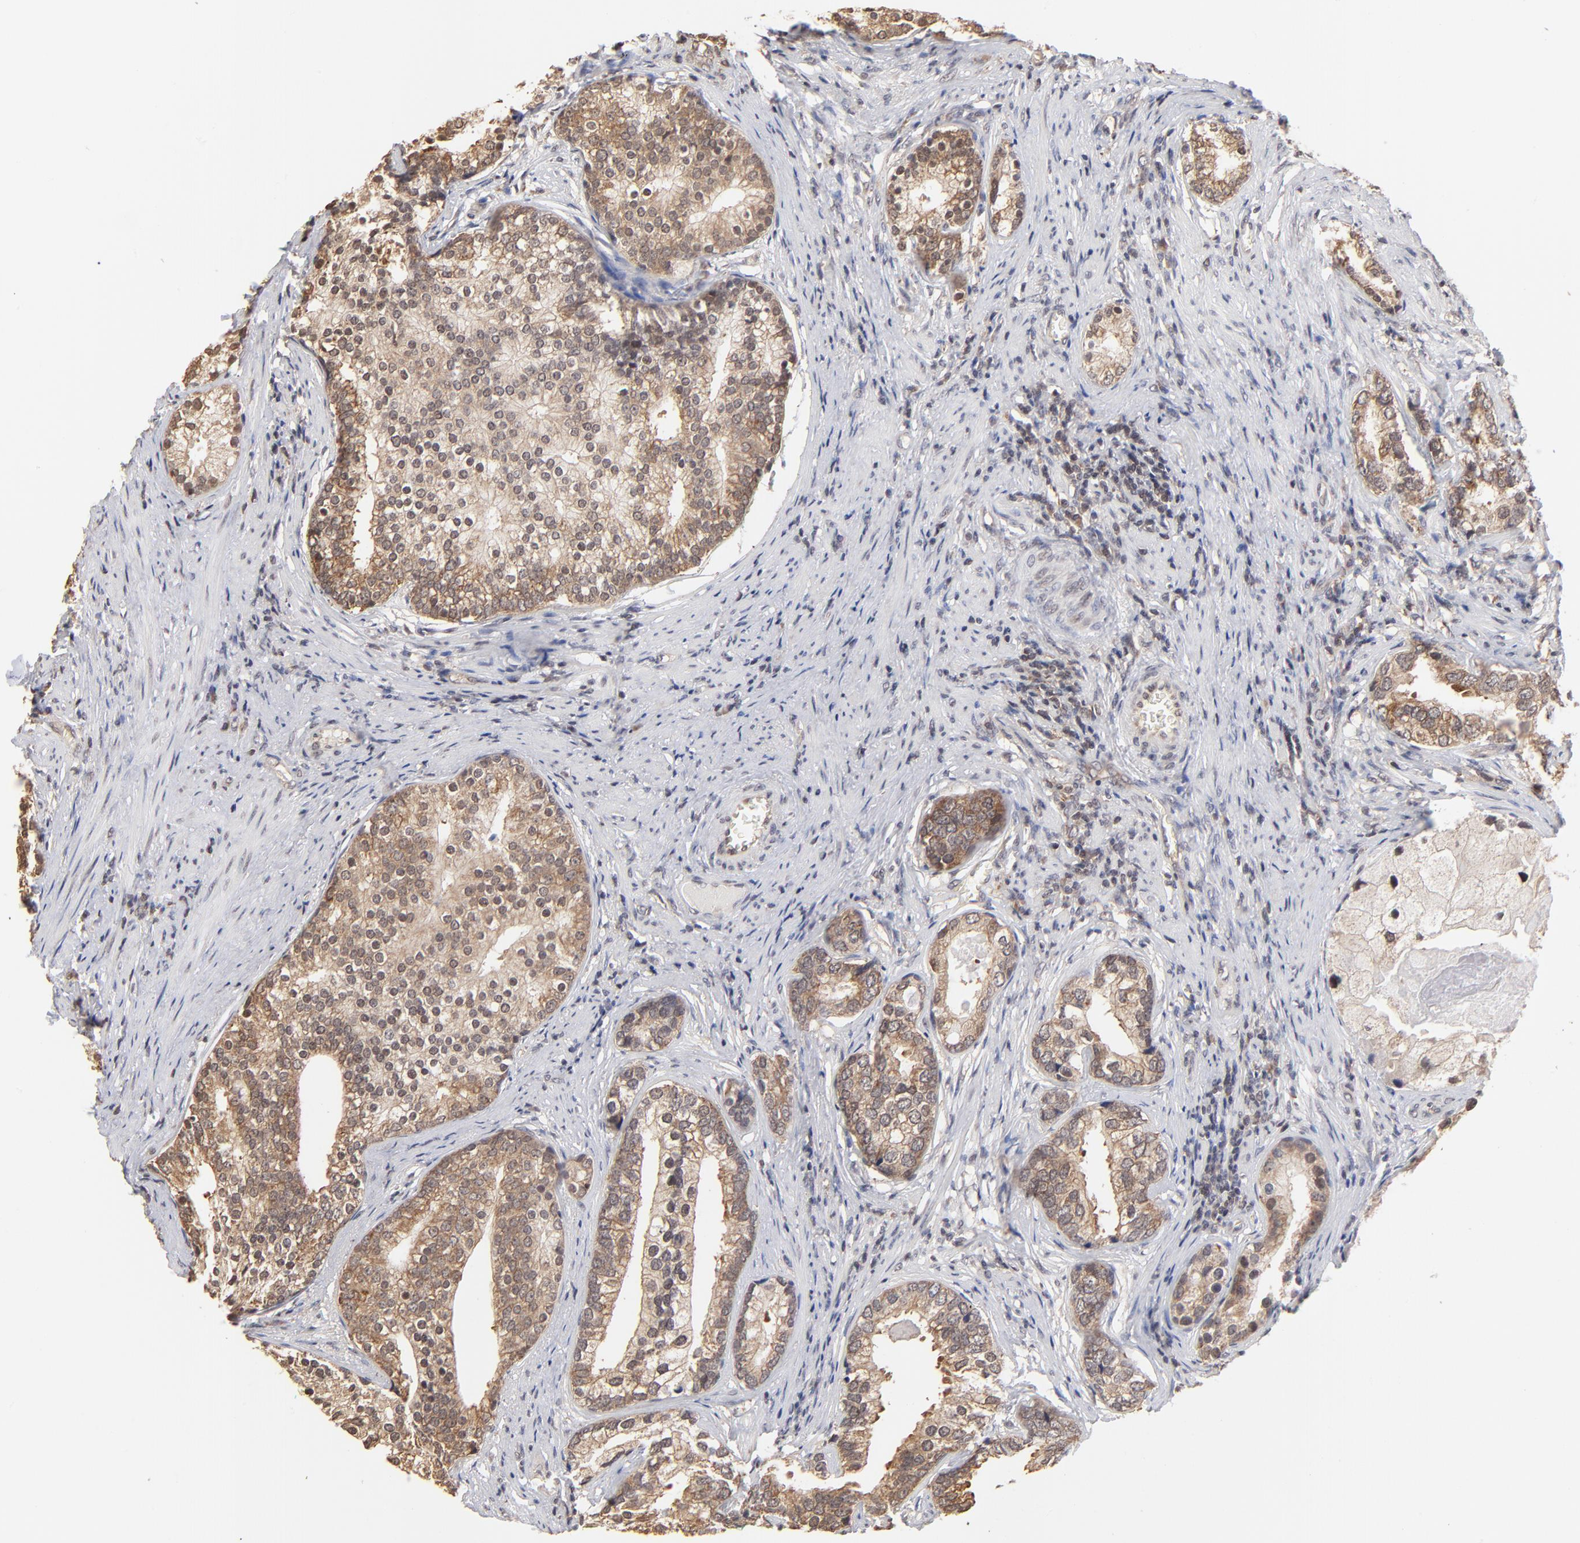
{"staining": {"intensity": "weak", "quantity": ">75%", "location": "cytoplasmic/membranous"}, "tissue": "prostate cancer", "cell_type": "Tumor cells", "image_type": "cancer", "snomed": [{"axis": "morphology", "description": "Adenocarcinoma, Low grade"}, {"axis": "topography", "description": "Prostate"}], "caption": "Tumor cells reveal weak cytoplasmic/membranous staining in about >75% of cells in prostate cancer.", "gene": "BRPF1", "patient": {"sex": "male", "age": 71}}